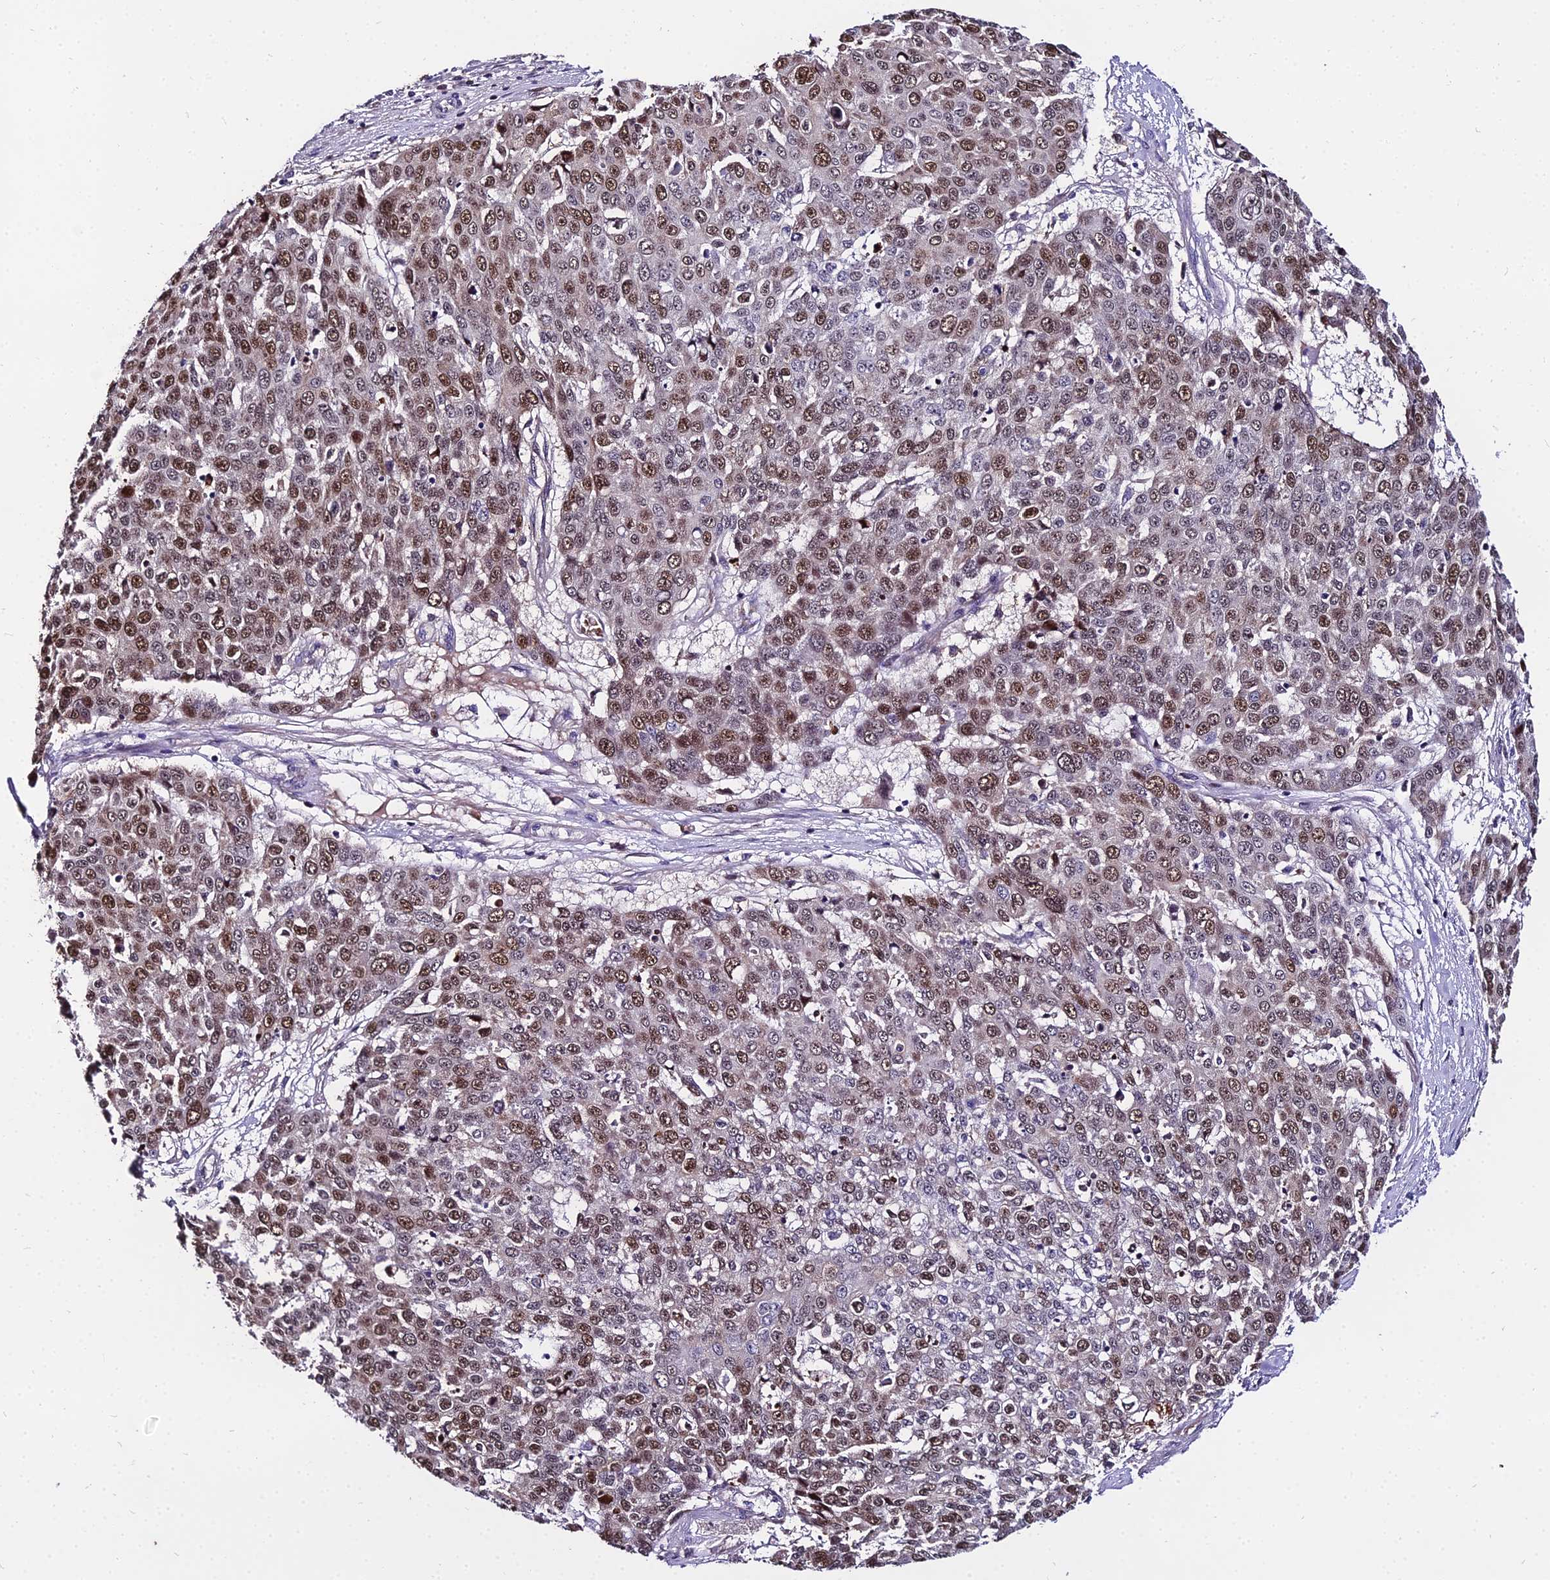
{"staining": {"intensity": "moderate", "quantity": ">75%", "location": "nuclear"}, "tissue": "skin cancer", "cell_type": "Tumor cells", "image_type": "cancer", "snomed": [{"axis": "morphology", "description": "Squamous cell carcinoma, NOS"}, {"axis": "topography", "description": "Skin"}], "caption": "Immunohistochemical staining of human skin cancer (squamous cell carcinoma) exhibits medium levels of moderate nuclear protein expression in about >75% of tumor cells.", "gene": "TRIML2", "patient": {"sex": "male", "age": 71}}